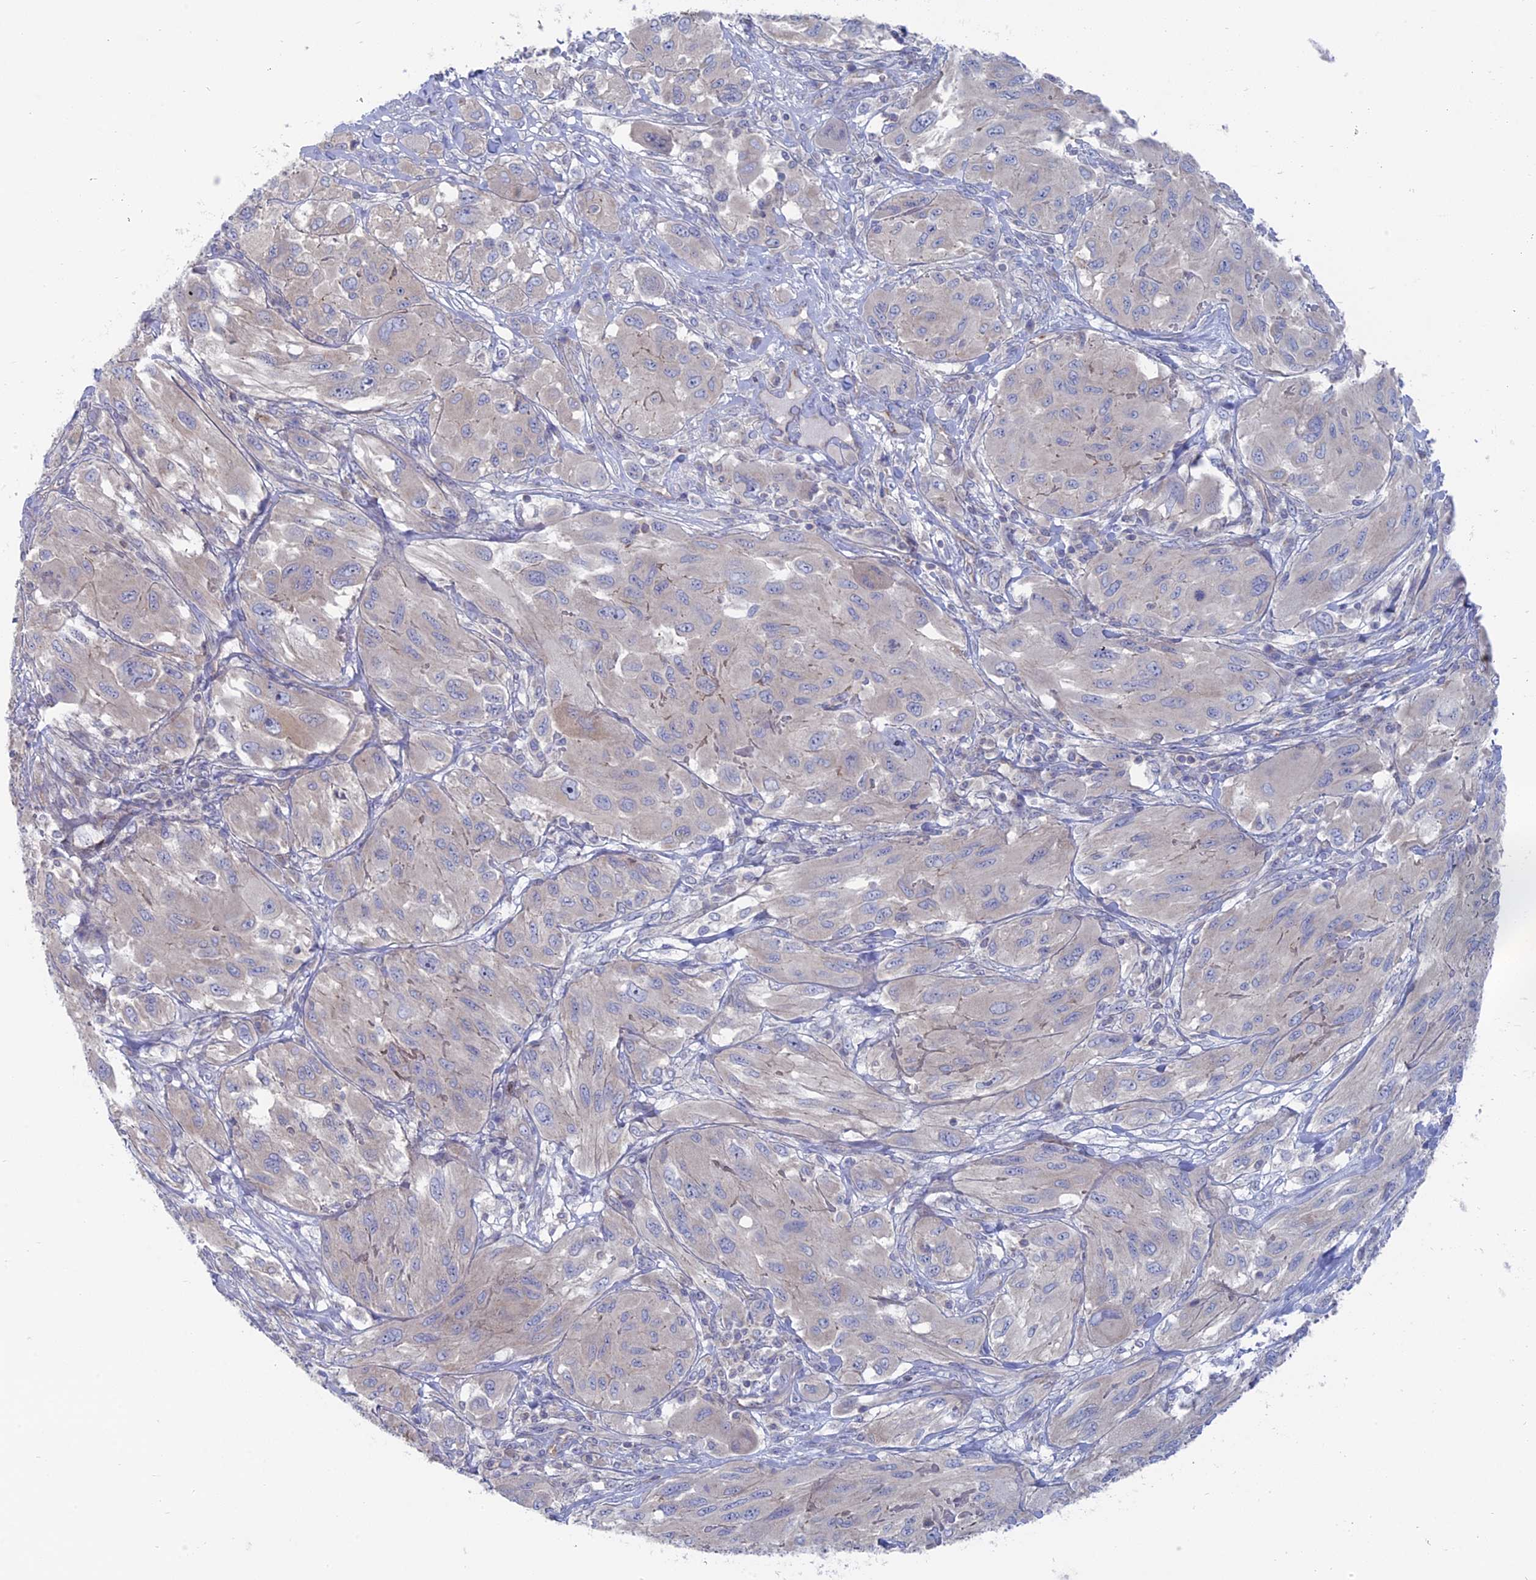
{"staining": {"intensity": "negative", "quantity": "none", "location": "none"}, "tissue": "melanoma", "cell_type": "Tumor cells", "image_type": "cancer", "snomed": [{"axis": "morphology", "description": "Malignant melanoma, NOS"}, {"axis": "topography", "description": "Skin"}], "caption": "The image displays no significant positivity in tumor cells of melanoma.", "gene": "TBC1D30", "patient": {"sex": "female", "age": 91}}